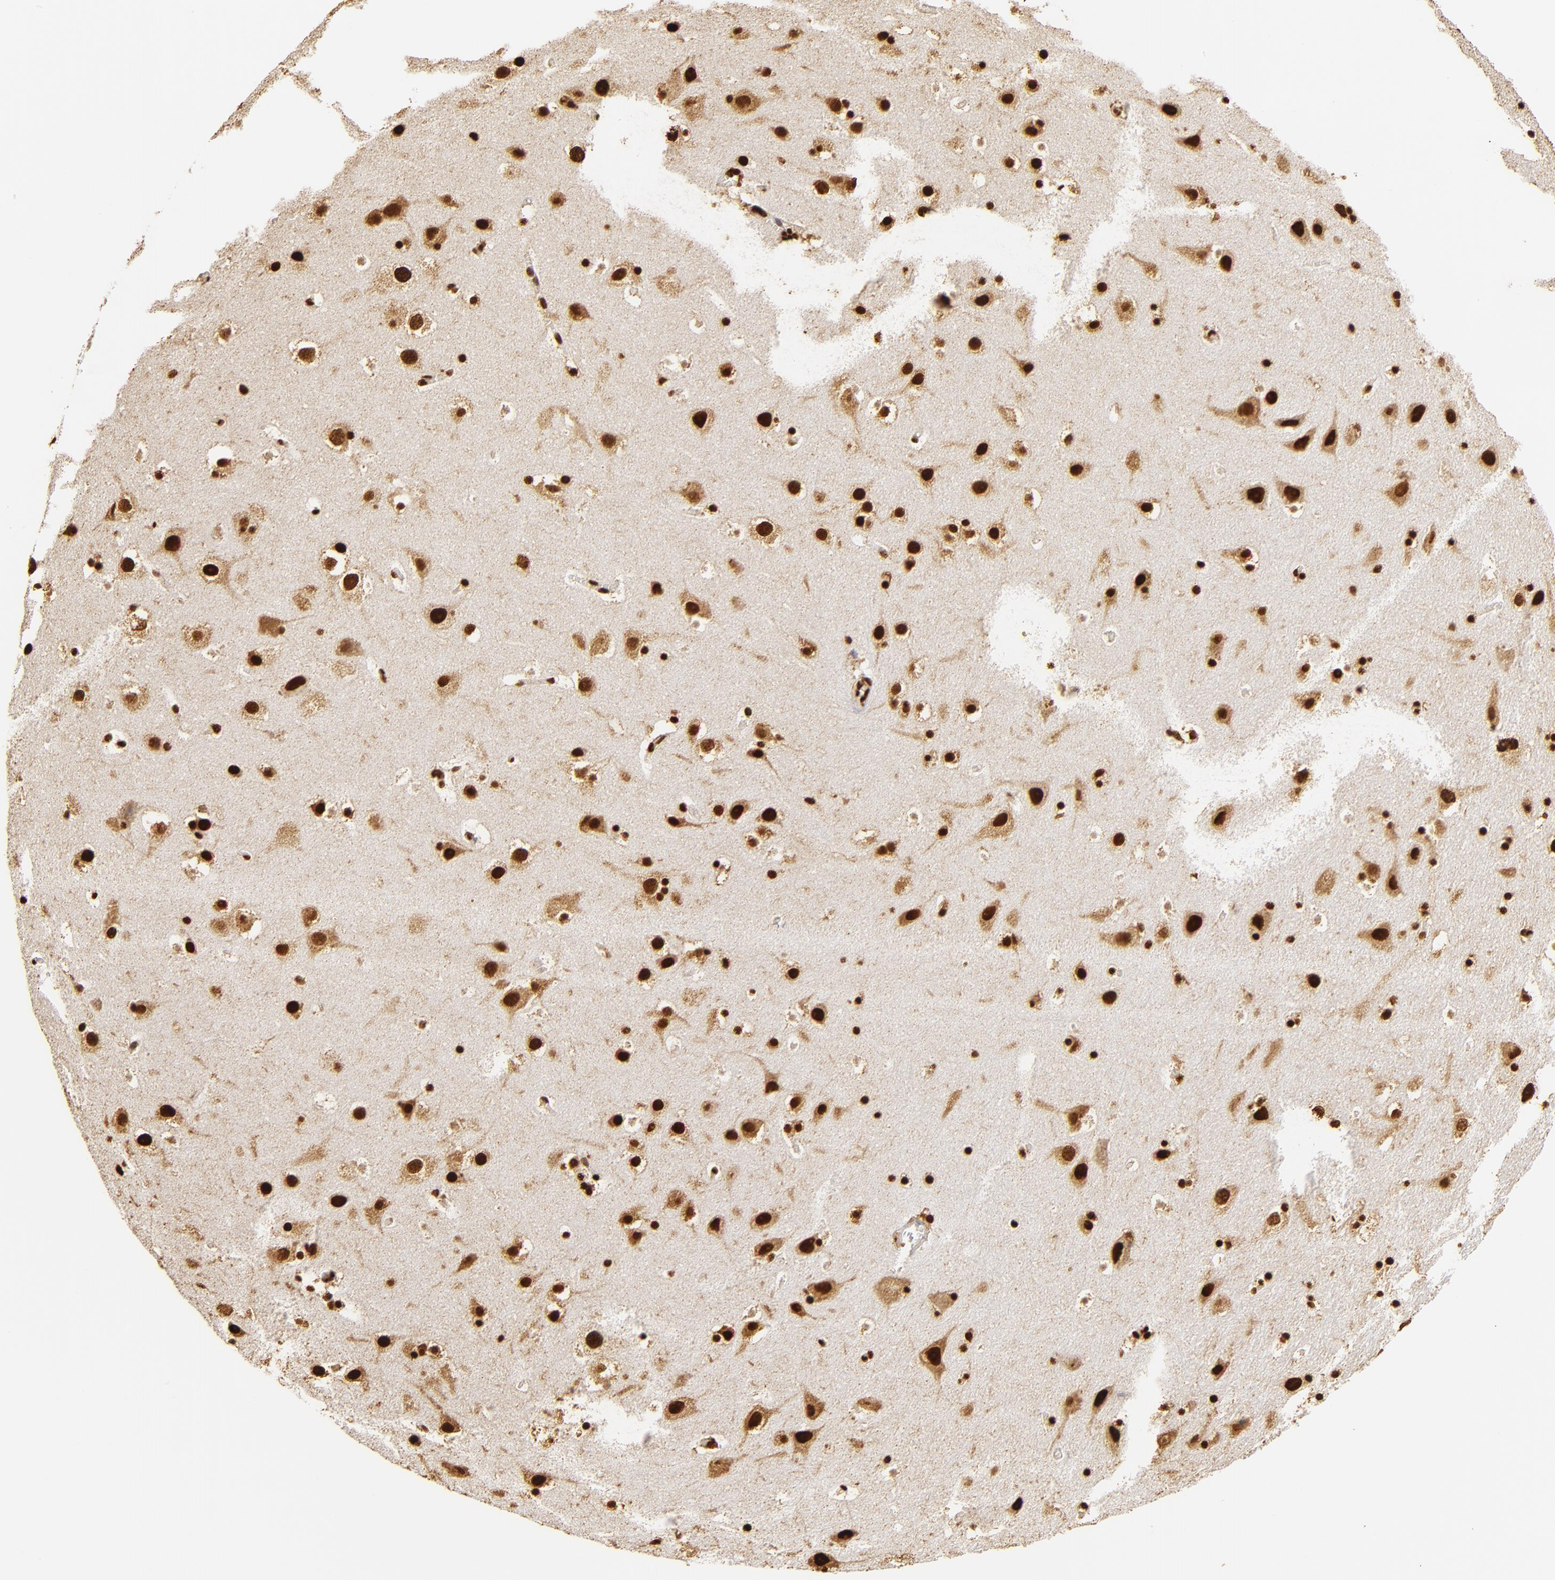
{"staining": {"intensity": "strong", "quantity": ">75%", "location": "nuclear"}, "tissue": "hippocampus", "cell_type": "Glial cells", "image_type": "normal", "snomed": [{"axis": "morphology", "description": "Normal tissue, NOS"}, {"axis": "topography", "description": "Hippocampus"}], "caption": "The micrograph exhibits a brown stain indicating the presence of a protein in the nuclear of glial cells in hippocampus. (Stains: DAB (3,3'-diaminobenzidine) in brown, nuclei in blue, Microscopy: brightfield microscopy at high magnification).", "gene": "ILF3", "patient": {"sex": "male", "age": 45}}